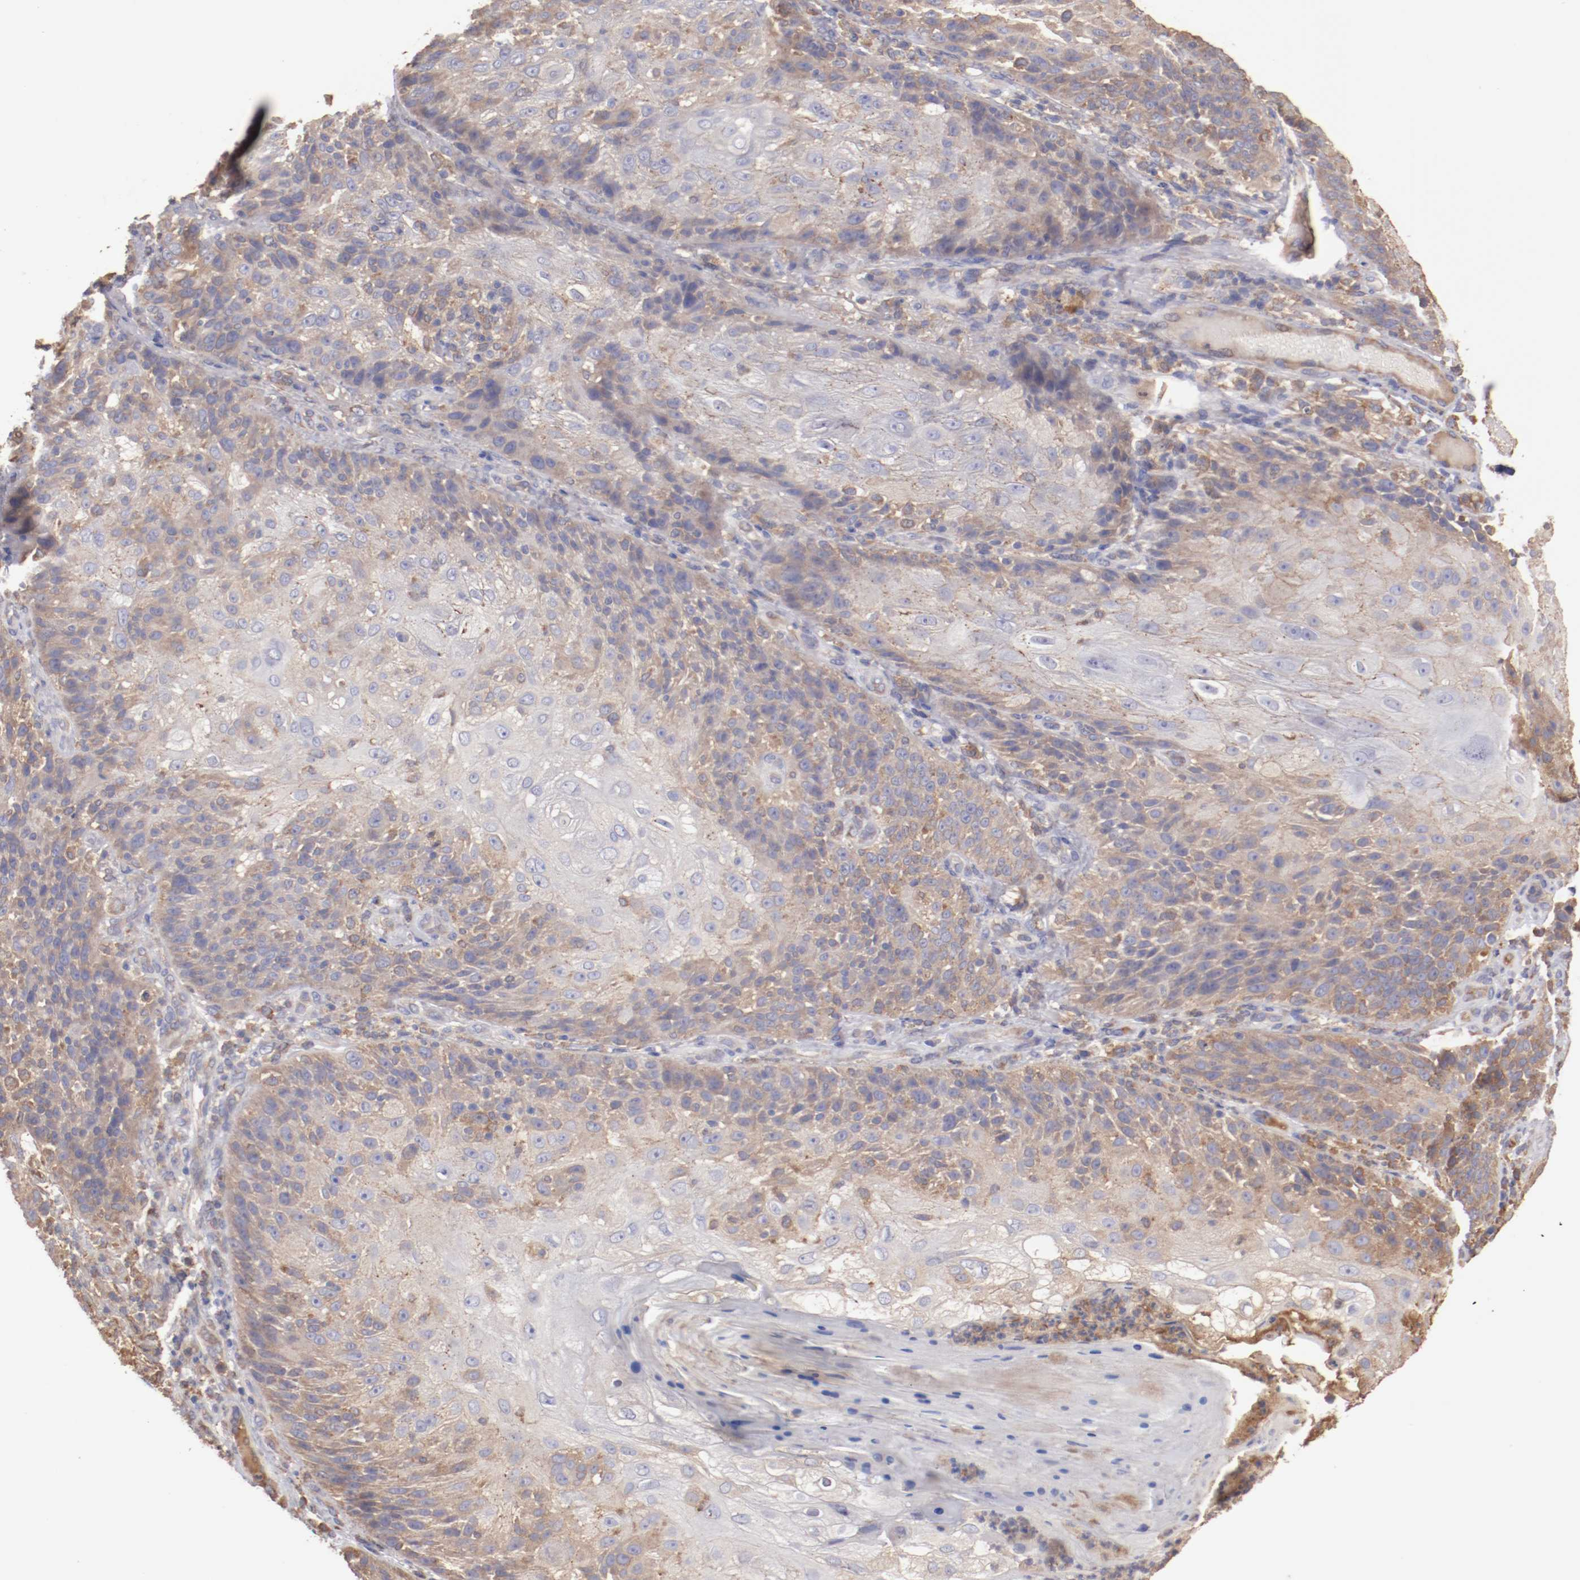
{"staining": {"intensity": "weak", "quantity": "25%-75%", "location": "cytoplasmic/membranous"}, "tissue": "skin cancer", "cell_type": "Tumor cells", "image_type": "cancer", "snomed": [{"axis": "morphology", "description": "Normal tissue, NOS"}, {"axis": "morphology", "description": "Squamous cell carcinoma, NOS"}, {"axis": "topography", "description": "Skin"}], "caption": "The photomicrograph demonstrates a brown stain indicating the presence of a protein in the cytoplasmic/membranous of tumor cells in skin cancer.", "gene": "NFKBIE", "patient": {"sex": "female", "age": 83}}